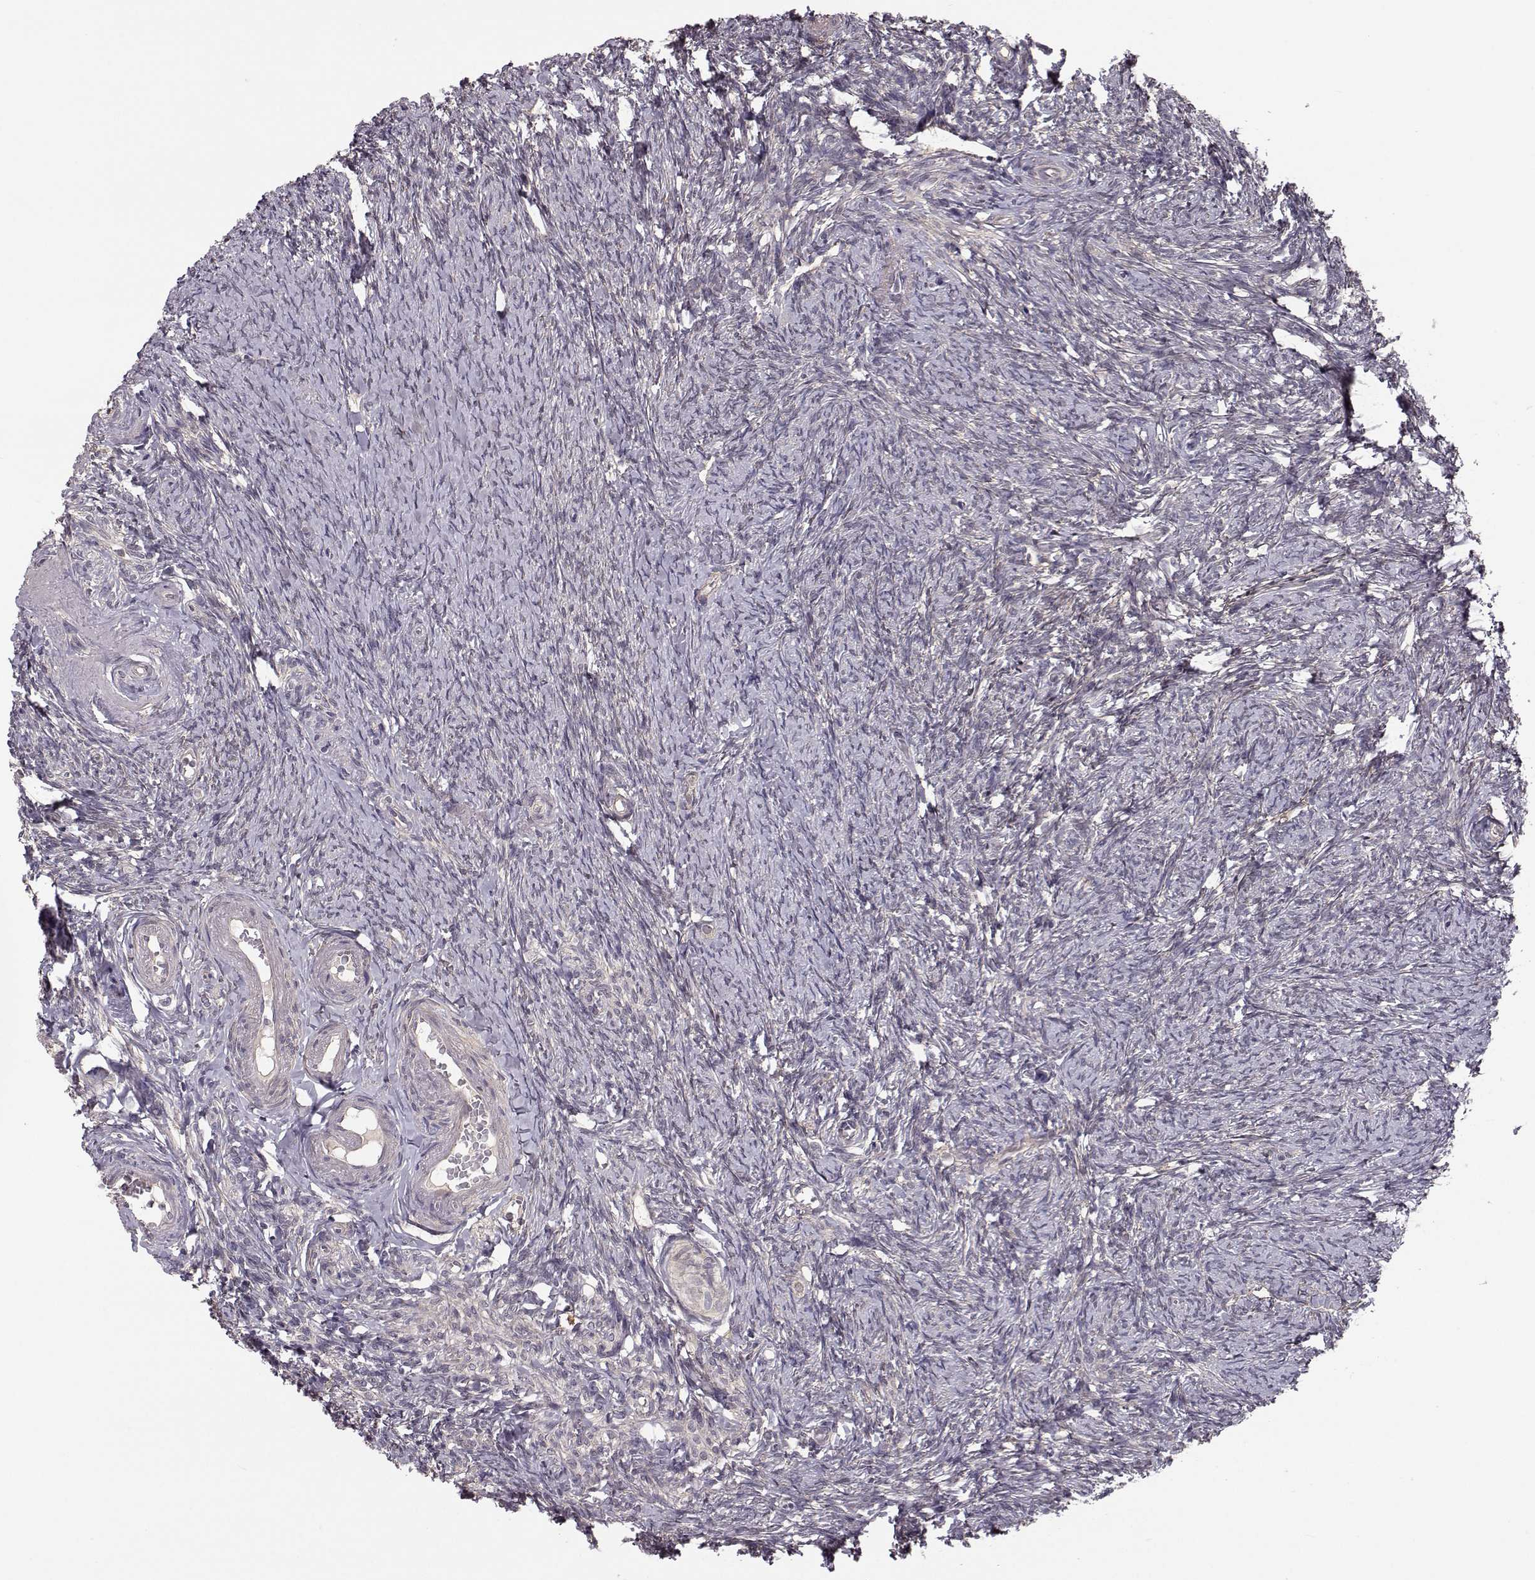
{"staining": {"intensity": "weak", "quantity": ">75%", "location": "cytoplasmic/membranous"}, "tissue": "ovary", "cell_type": "Follicle cells", "image_type": "normal", "snomed": [{"axis": "morphology", "description": "Normal tissue, NOS"}, {"axis": "topography", "description": "Ovary"}], "caption": "Immunohistochemical staining of benign human ovary shows >75% levels of weak cytoplasmic/membranous protein positivity in about >75% of follicle cells. The staining is performed using DAB (3,3'-diaminobenzidine) brown chromogen to label protein expression. The nuclei are counter-stained blue using hematoxylin.", "gene": "PLEKHG3", "patient": {"sex": "female", "age": 72}}